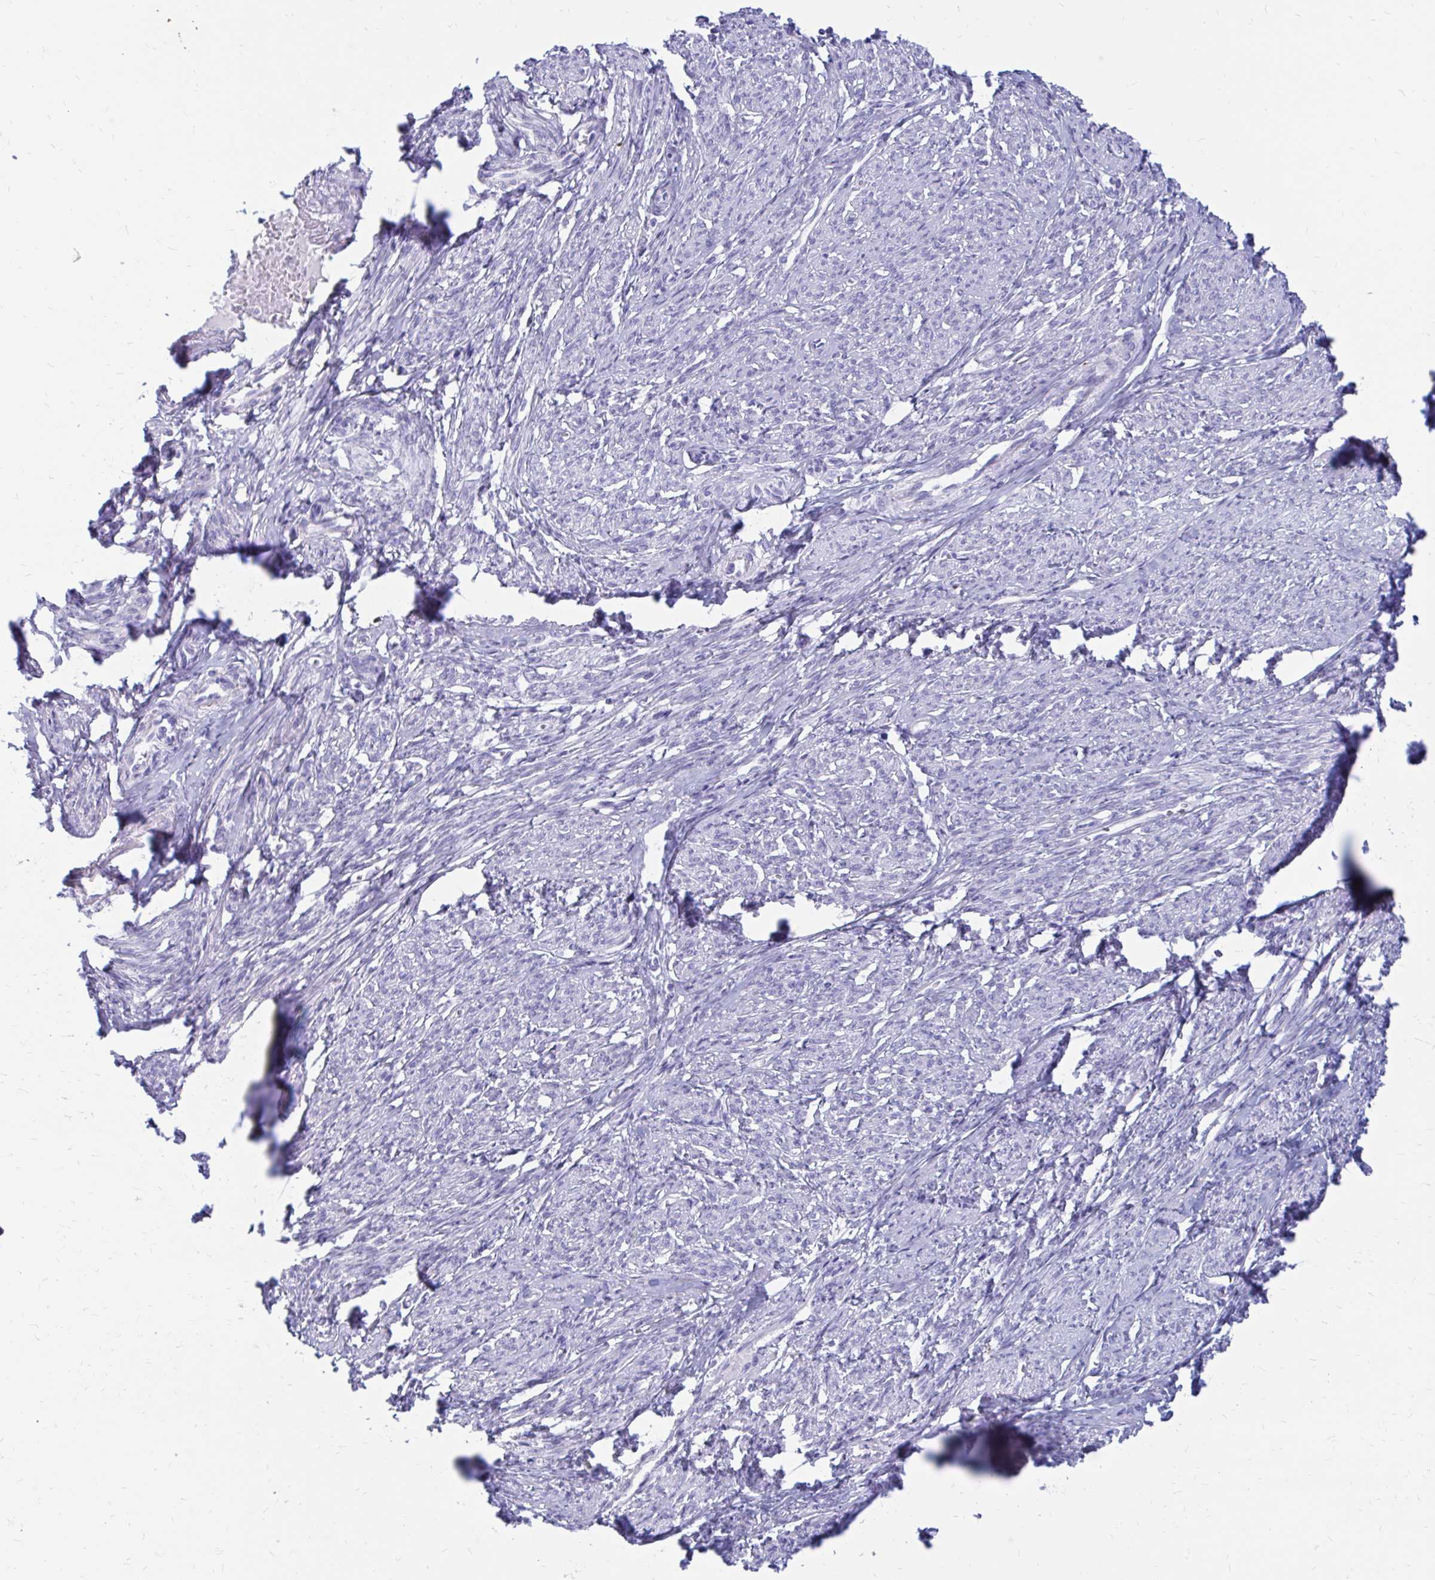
{"staining": {"intensity": "negative", "quantity": "none", "location": "none"}, "tissue": "smooth muscle", "cell_type": "Smooth muscle cells", "image_type": "normal", "snomed": [{"axis": "morphology", "description": "Normal tissue, NOS"}, {"axis": "topography", "description": "Smooth muscle"}], "caption": "Smooth muscle cells show no significant protein expression in normal smooth muscle. (DAB (3,3'-diaminobenzidine) immunohistochemistry (IHC) visualized using brightfield microscopy, high magnification).", "gene": "IGSF5", "patient": {"sex": "female", "age": 65}}